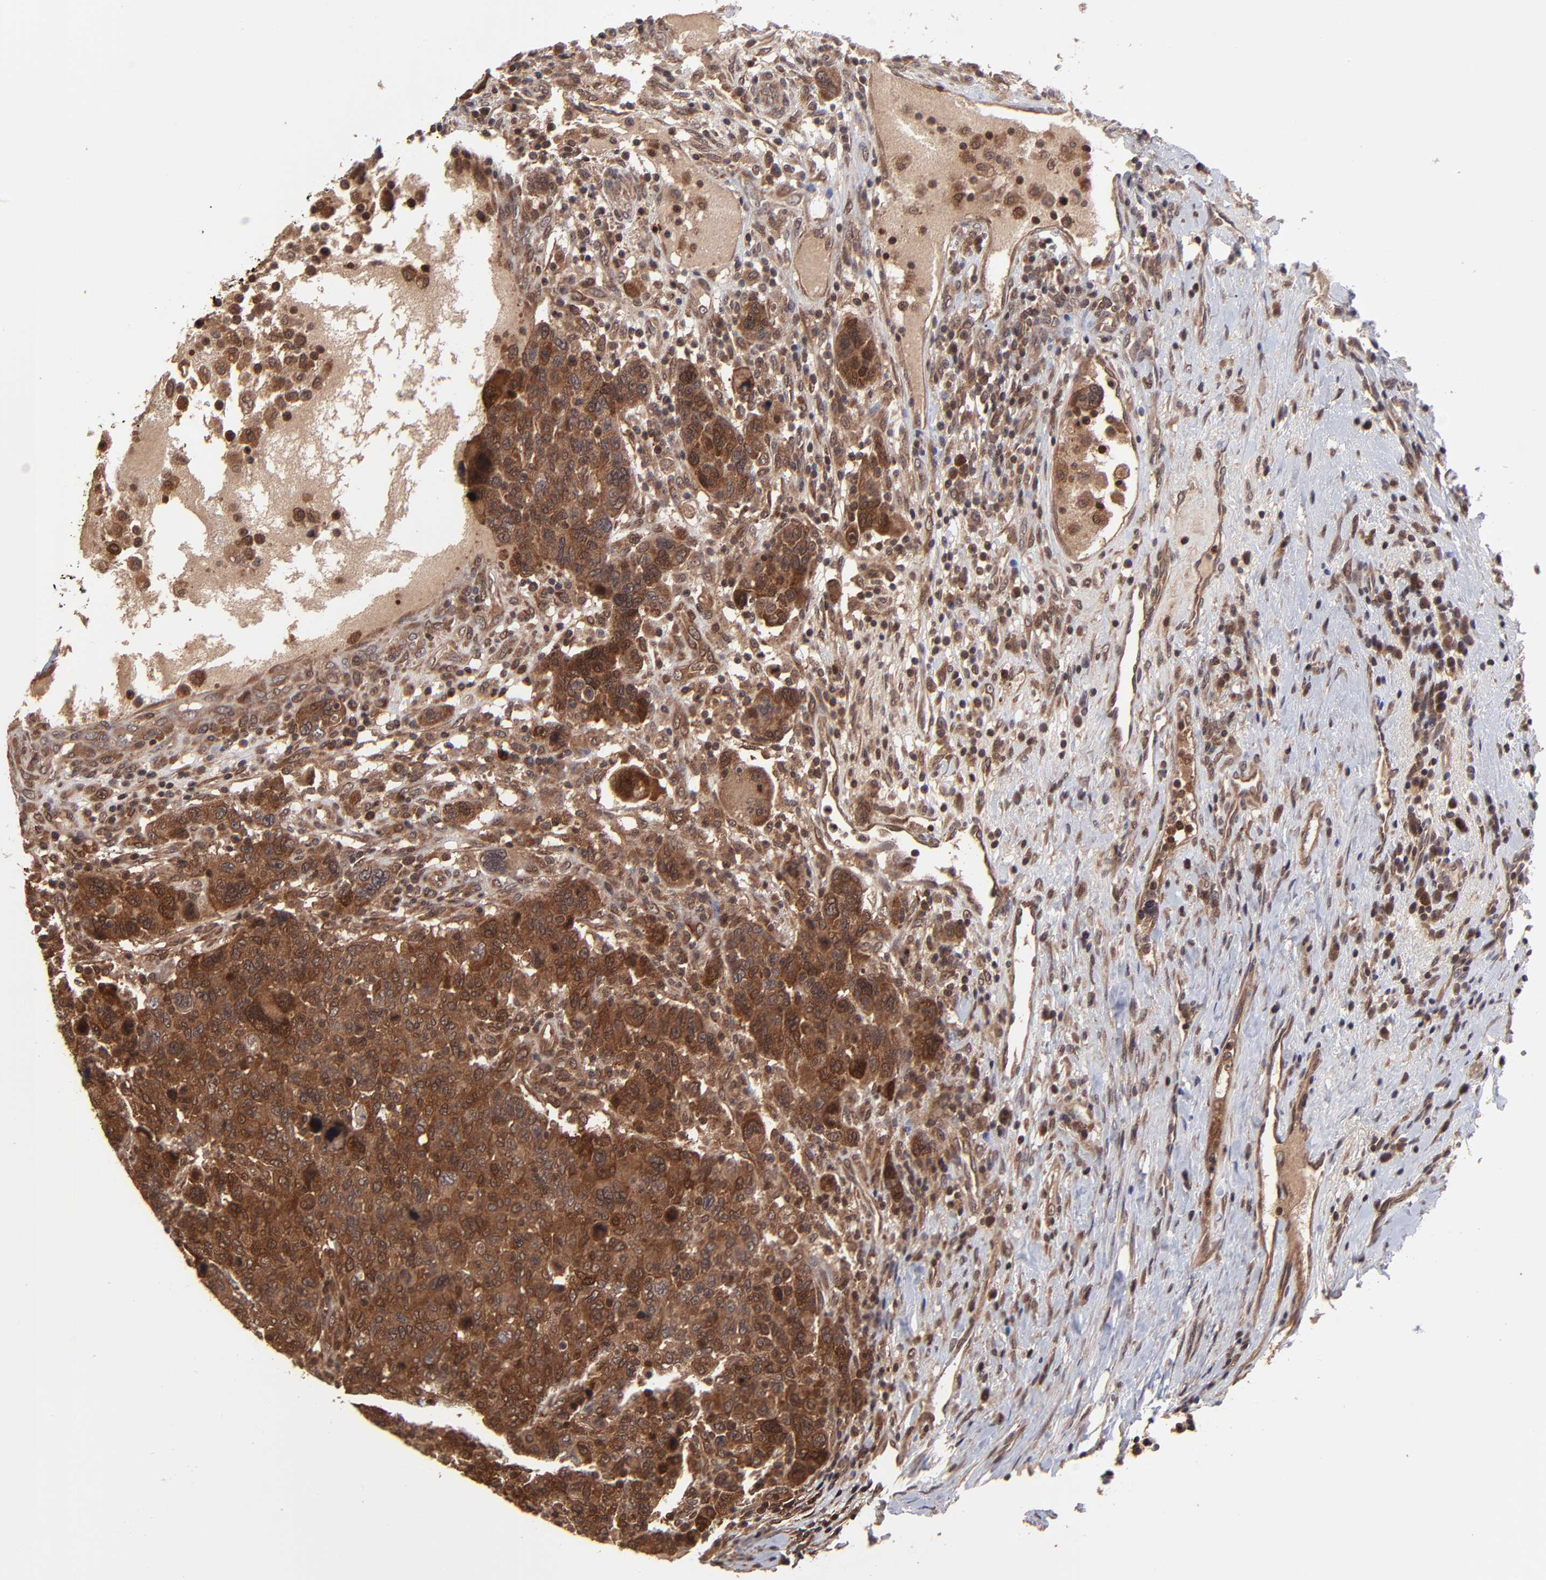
{"staining": {"intensity": "strong", "quantity": ">75%", "location": "cytoplasmic/membranous"}, "tissue": "breast cancer", "cell_type": "Tumor cells", "image_type": "cancer", "snomed": [{"axis": "morphology", "description": "Duct carcinoma"}, {"axis": "topography", "description": "Breast"}], "caption": "Strong cytoplasmic/membranous protein staining is seen in approximately >75% of tumor cells in breast cancer (infiltrating ductal carcinoma).", "gene": "UBE2L6", "patient": {"sex": "female", "age": 37}}